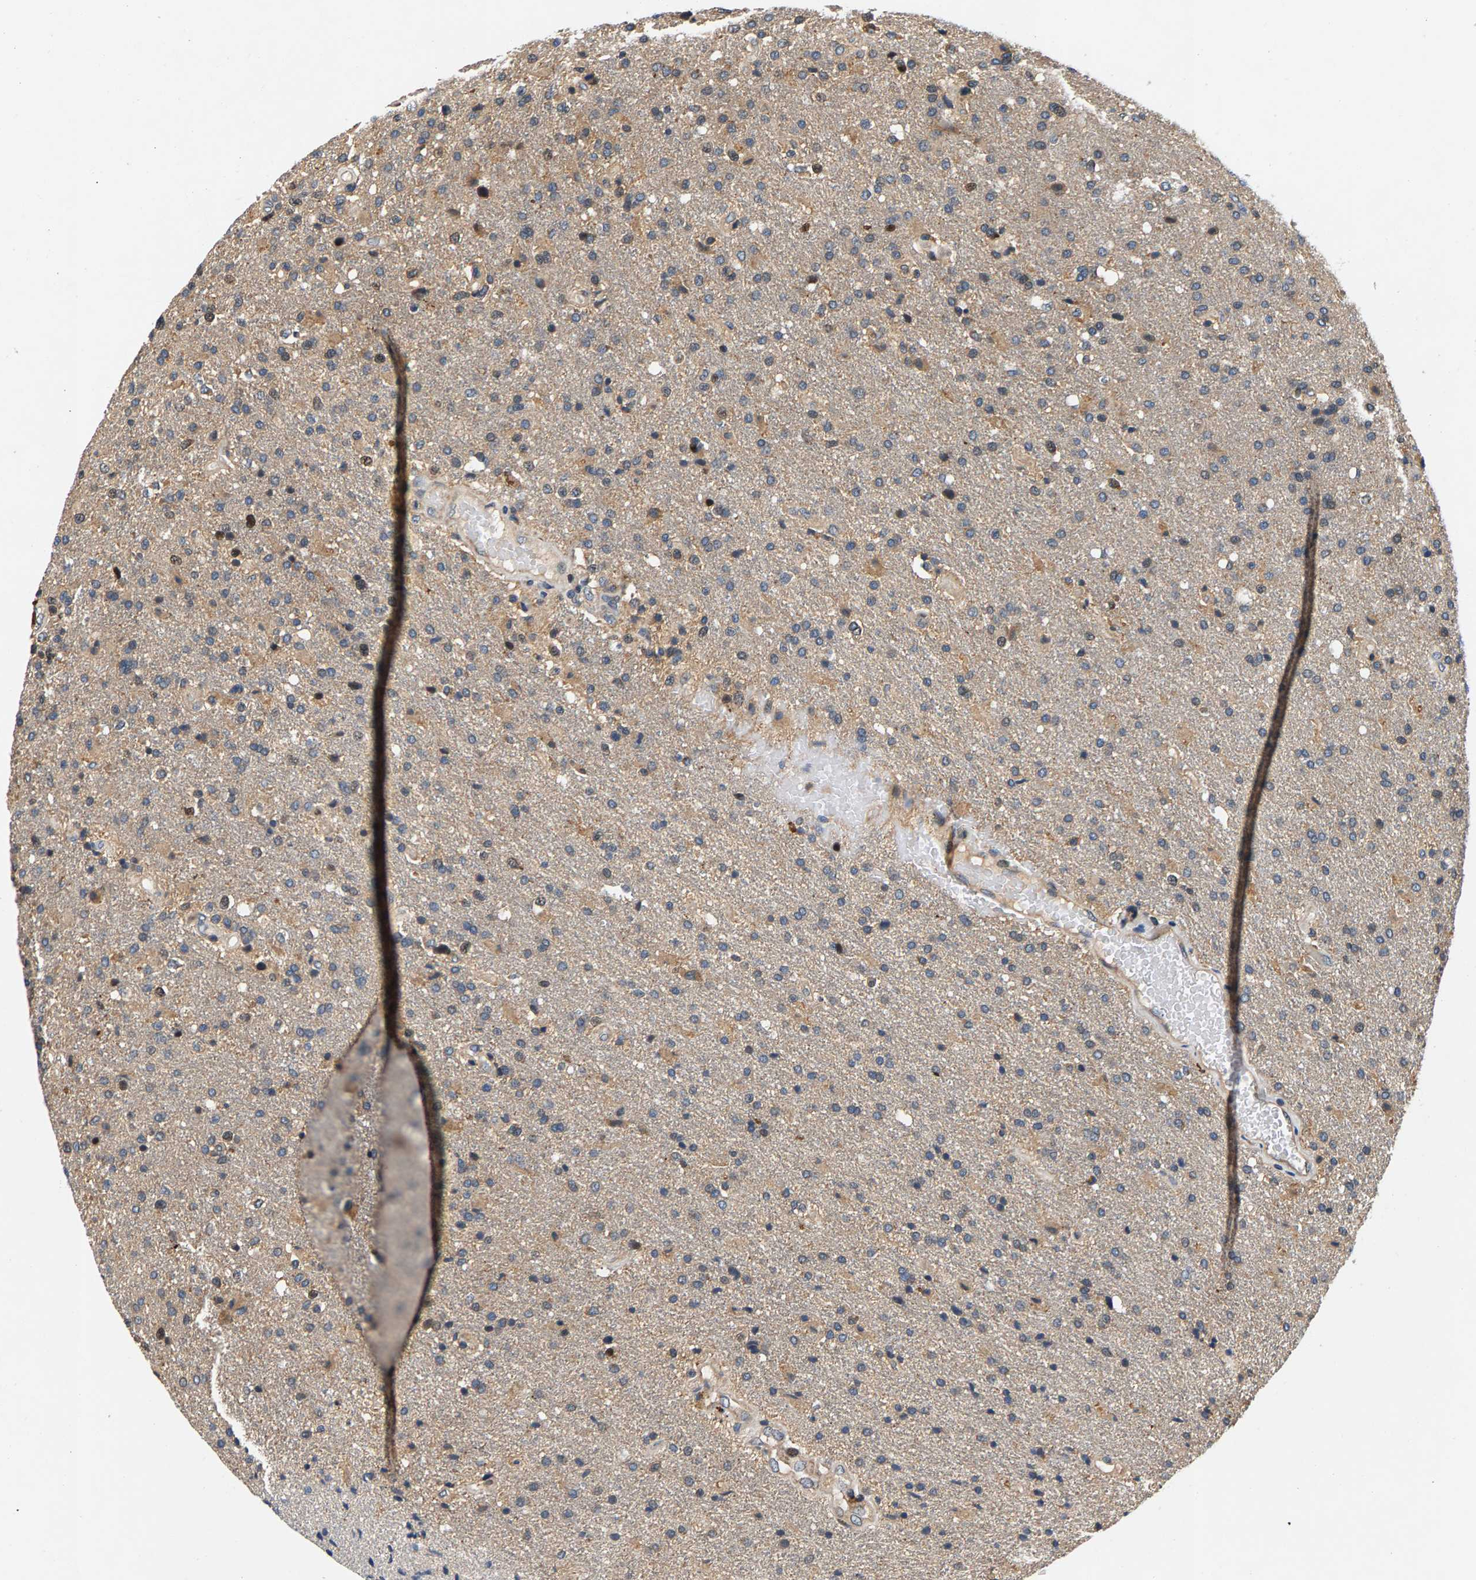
{"staining": {"intensity": "weak", "quantity": "<25%", "location": "cytoplasmic/membranous"}, "tissue": "glioma", "cell_type": "Tumor cells", "image_type": "cancer", "snomed": [{"axis": "morphology", "description": "Glioma, malignant, High grade"}, {"axis": "topography", "description": "Brain"}], "caption": "Immunohistochemistry image of neoplastic tissue: high-grade glioma (malignant) stained with DAB reveals no significant protein staining in tumor cells.", "gene": "FAM78A", "patient": {"sex": "male", "age": 72}}